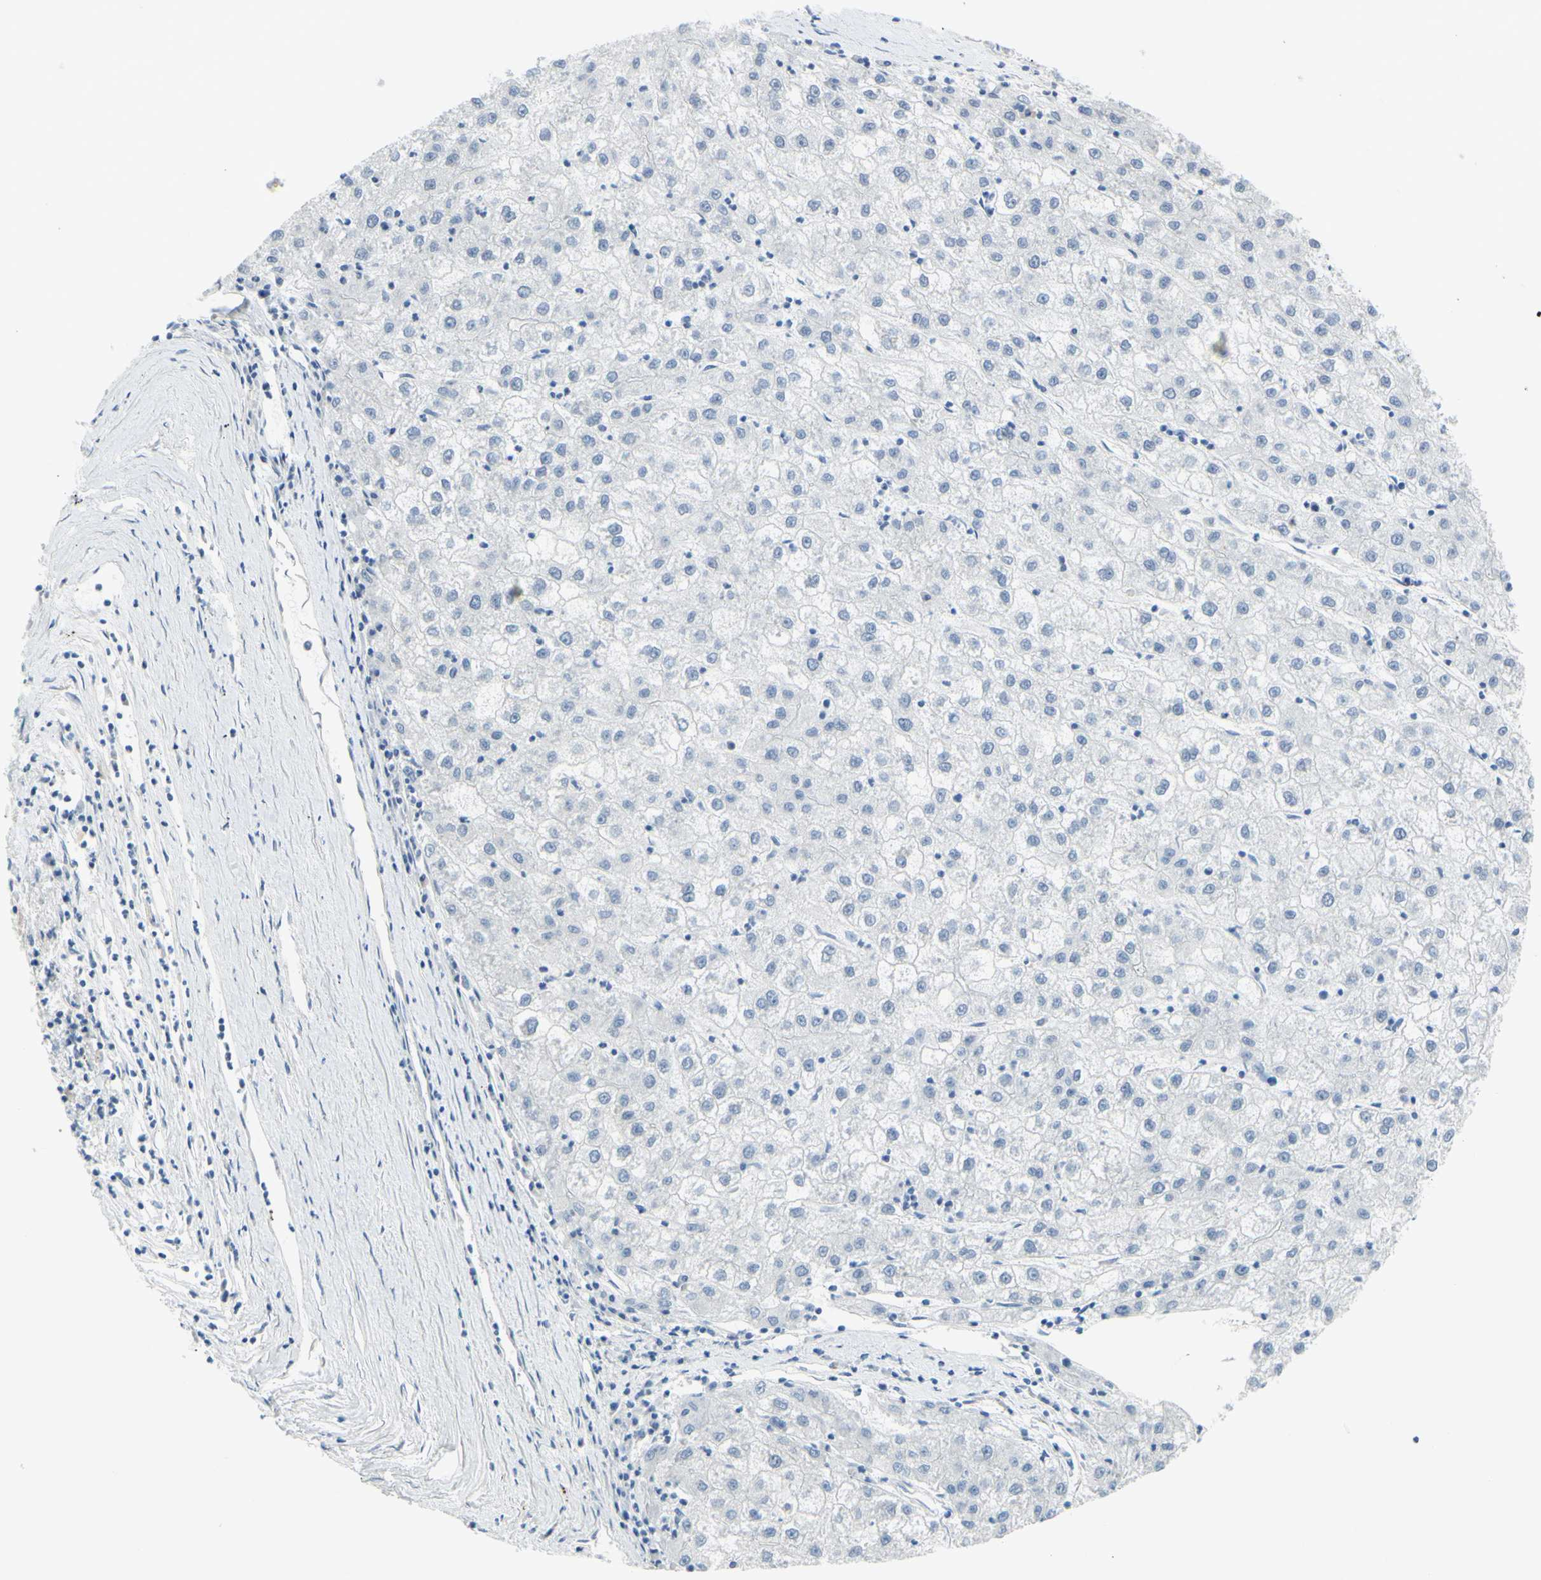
{"staining": {"intensity": "negative", "quantity": "none", "location": "none"}, "tissue": "liver cancer", "cell_type": "Tumor cells", "image_type": "cancer", "snomed": [{"axis": "morphology", "description": "Carcinoma, Hepatocellular, NOS"}, {"axis": "topography", "description": "Liver"}], "caption": "High magnification brightfield microscopy of hepatocellular carcinoma (liver) stained with DAB (brown) and counterstained with hematoxylin (blue): tumor cells show no significant expression. (IHC, brightfield microscopy, high magnification).", "gene": "DCT", "patient": {"sex": "male", "age": 72}}